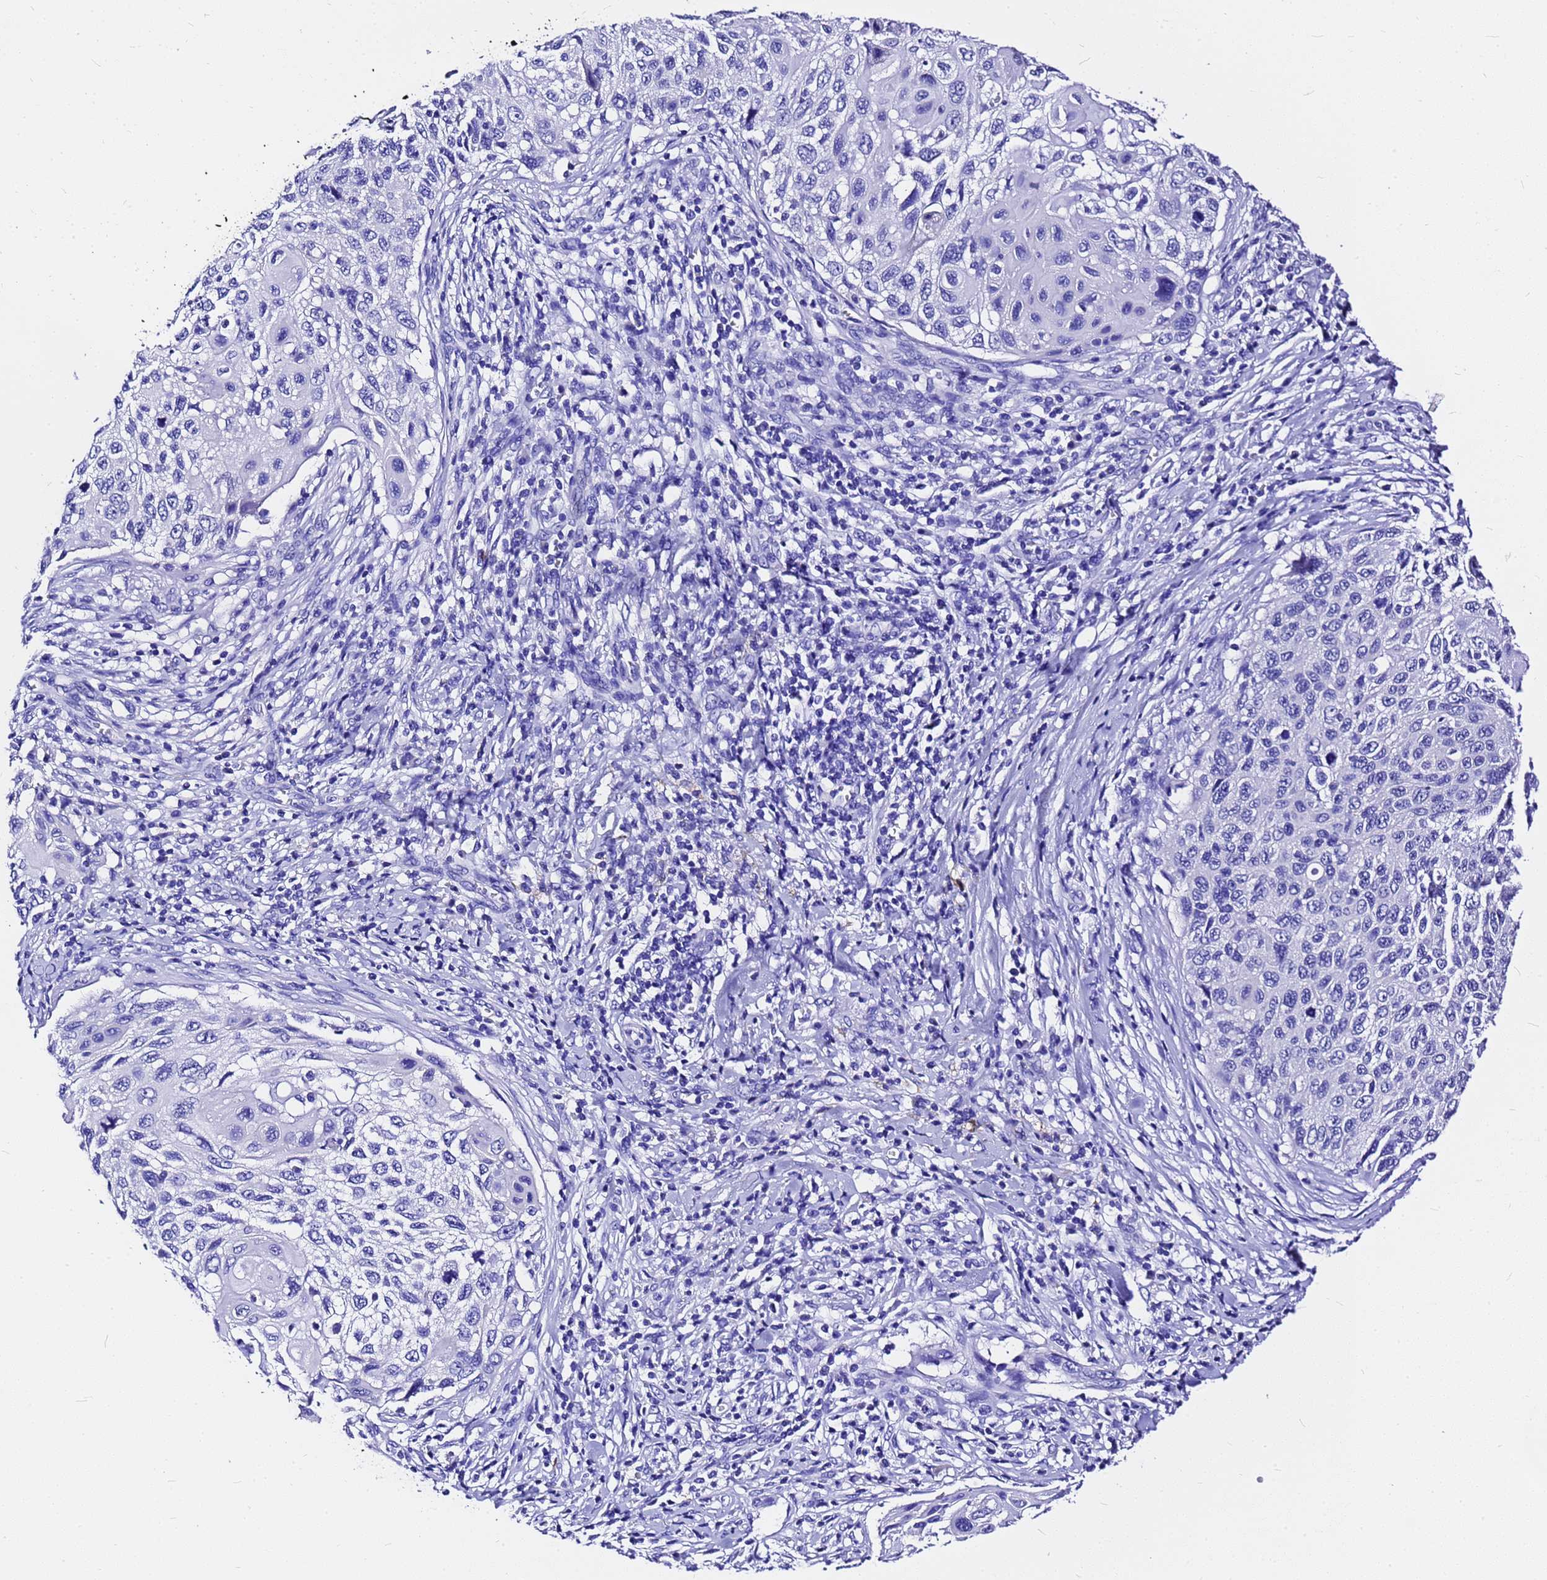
{"staining": {"intensity": "negative", "quantity": "none", "location": "none"}, "tissue": "cervical cancer", "cell_type": "Tumor cells", "image_type": "cancer", "snomed": [{"axis": "morphology", "description": "Squamous cell carcinoma, NOS"}, {"axis": "topography", "description": "Cervix"}], "caption": "Immunohistochemistry photomicrograph of neoplastic tissue: squamous cell carcinoma (cervical) stained with DAB (3,3'-diaminobenzidine) reveals no significant protein positivity in tumor cells. (Stains: DAB (3,3'-diaminobenzidine) immunohistochemistry with hematoxylin counter stain, Microscopy: brightfield microscopy at high magnification).", "gene": "HERC4", "patient": {"sex": "female", "age": 70}}